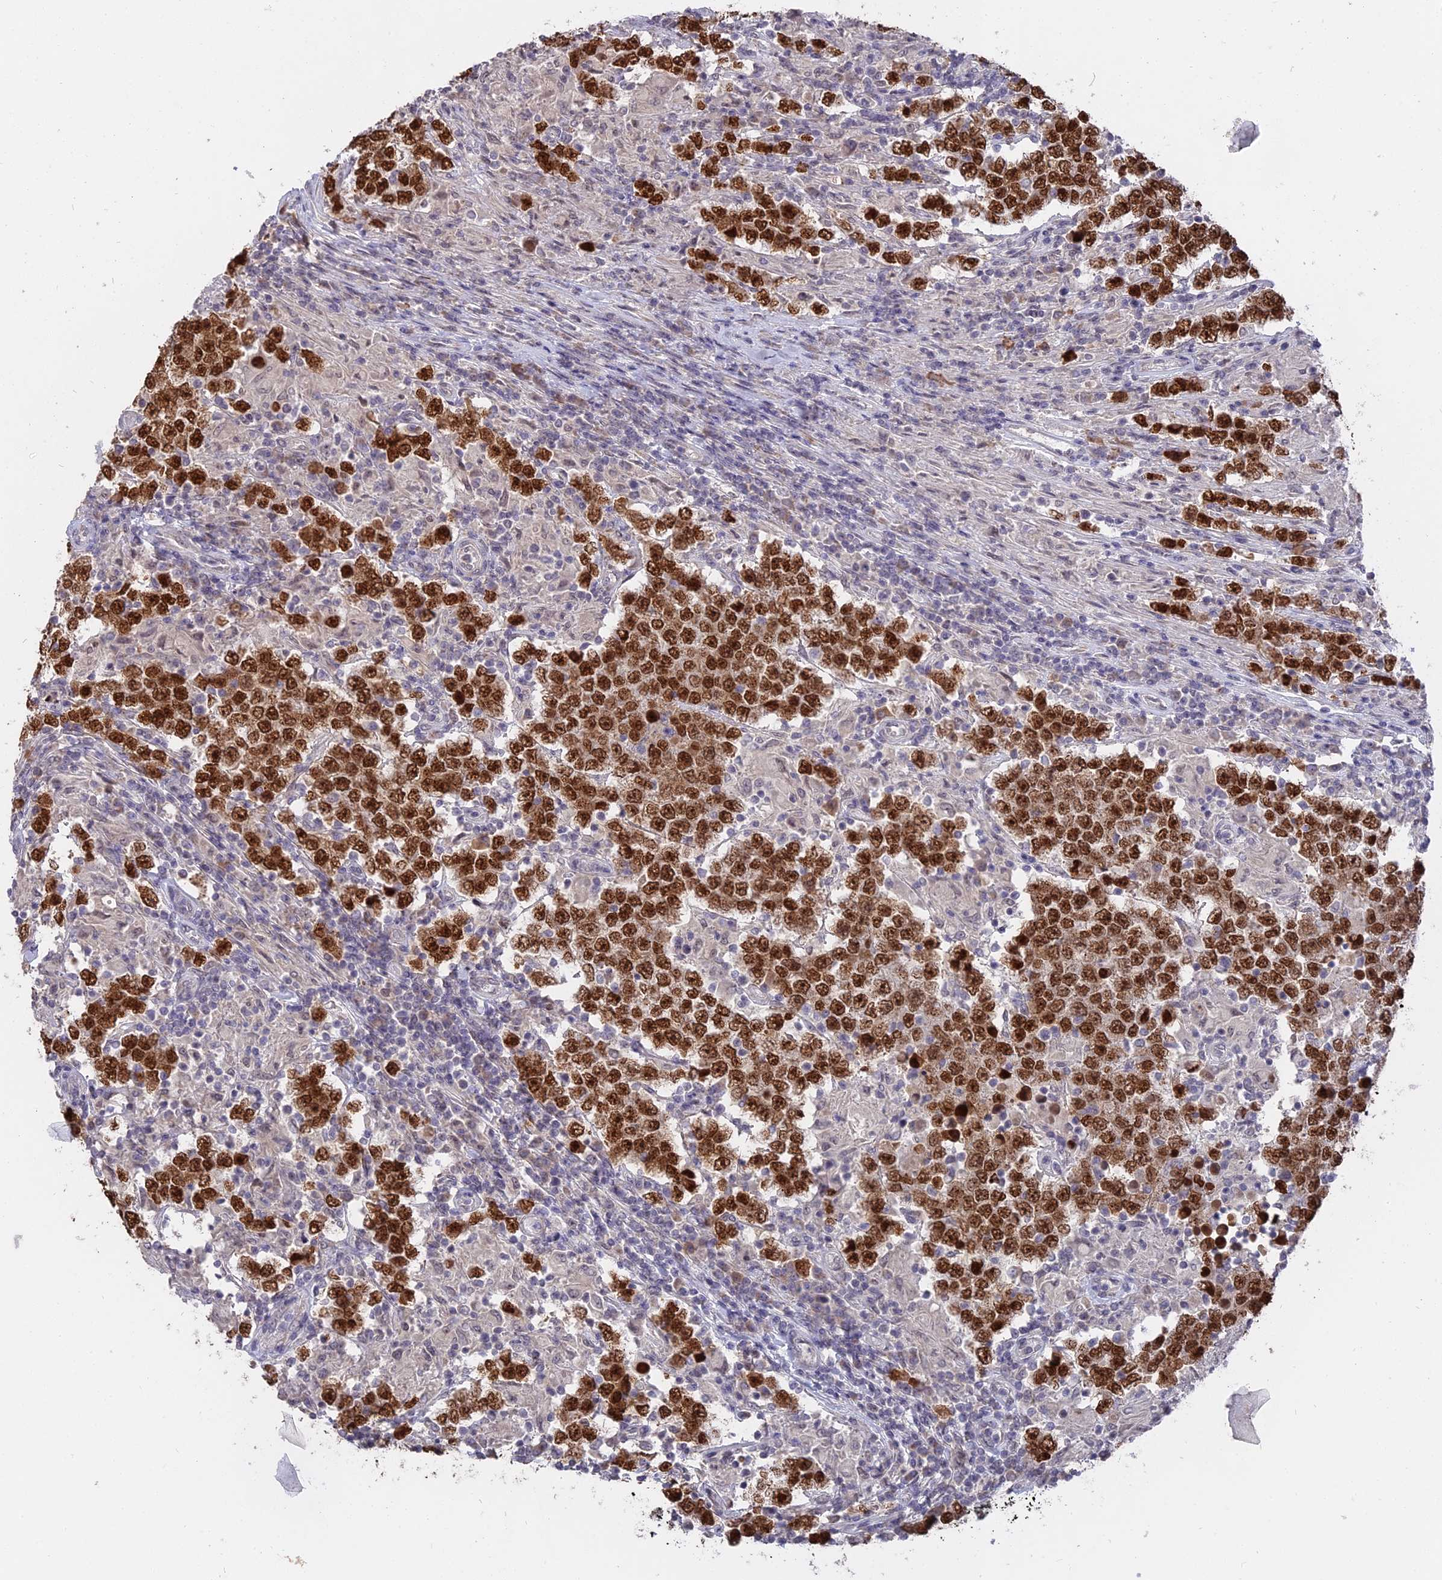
{"staining": {"intensity": "strong", "quantity": ">75%", "location": "cytoplasmic/membranous,nuclear"}, "tissue": "testis cancer", "cell_type": "Tumor cells", "image_type": "cancer", "snomed": [{"axis": "morphology", "description": "Normal tissue, NOS"}, {"axis": "morphology", "description": "Urothelial carcinoma, High grade"}, {"axis": "morphology", "description": "Seminoma, NOS"}, {"axis": "morphology", "description": "Carcinoma, Embryonal, NOS"}, {"axis": "topography", "description": "Urinary bladder"}, {"axis": "topography", "description": "Testis"}], "caption": "Immunohistochemistry (IHC) (DAB (3,3'-diaminobenzidine)) staining of testis cancer reveals strong cytoplasmic/membranous and nuclear protein positivity in about >75% of tumor cells.", "gene": "NR1H3", "patient": {"sex": "male", "age": 41}}